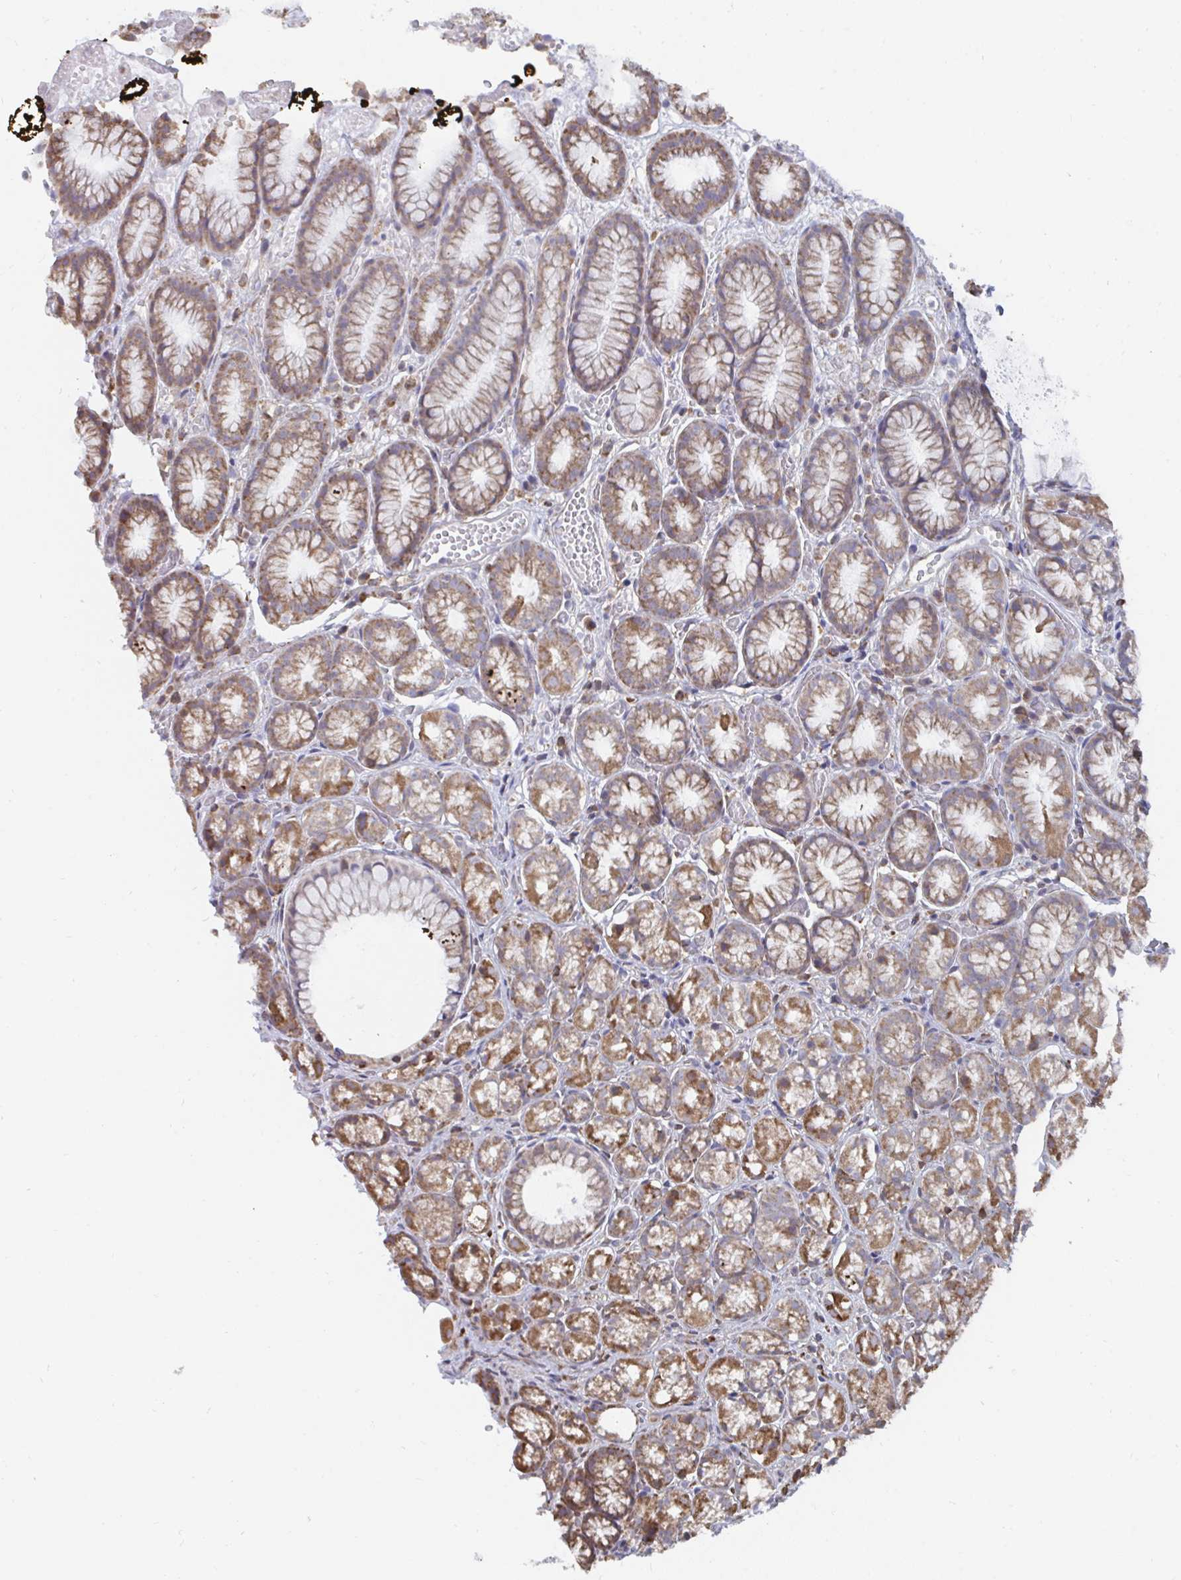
{"staining": {"intensity": "moderate", "quantity": ">75%", "location": "cytoplasmic/membranous"}, "tissue": "stomach", "cell_type": "Glandular cells", "image_type": "normal", "snomed": [{"axis": "morphology", "description": "Normal tissue, NOS"}, {"axis": "topography", "description": "Smooth muscle"}, {"axis": "topography", "description": "Stomach"}], "caption": "Brown immunohistochemical staining in benign stomach demonstrates moderate cytoplasmic/membranous expression in approximately >75% of glandular cells.", "gene": "ELAVL1", "patient": {"sex": "male", "age": 70}}